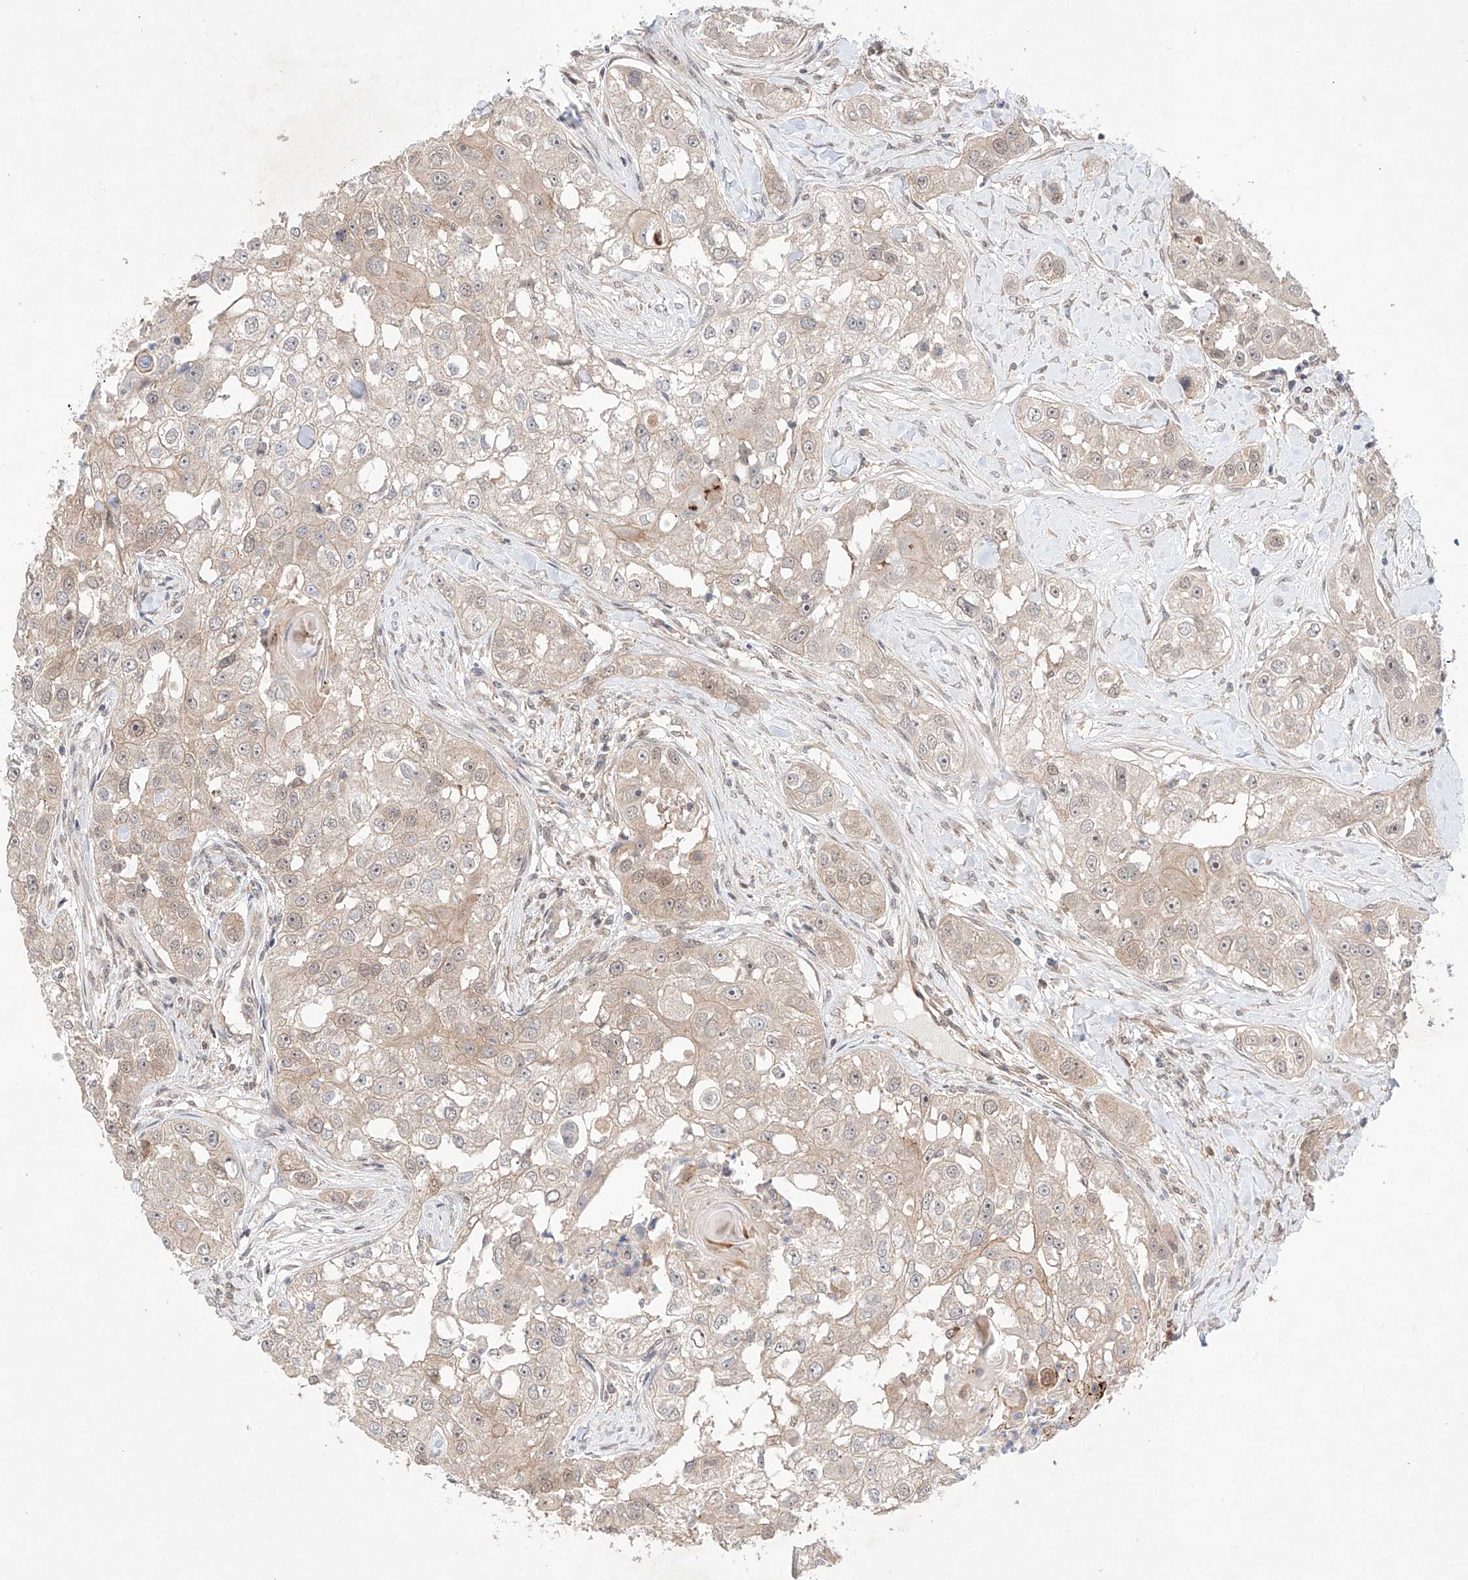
{"staining": {"intensity": "weak", "quantity": "<25%", "location": "cytoplasmic/membranous"}, "tissue": "head and neck cancer", "cell_type": "Tumor cells", "image_type": "cancer", "snomed": [{"axis": "morphology", "description": "Normal tissue, NOS"}, {"axis": "morphology", "description": "Squamous cell carcinoma, NOS"}, {"axis": "topography", "description": "Skeletal muscle"}, {"axis": "topography", "description": "Head-Neck"}], "caption": "Immunohistochemistry image of human head and neck cancer (squamous cell carcinoma) stained for a protein (brown), which reveals no staining in tumor cells.", "gene": "TSR2", "patient": {"sex": "male", "age": 51}}